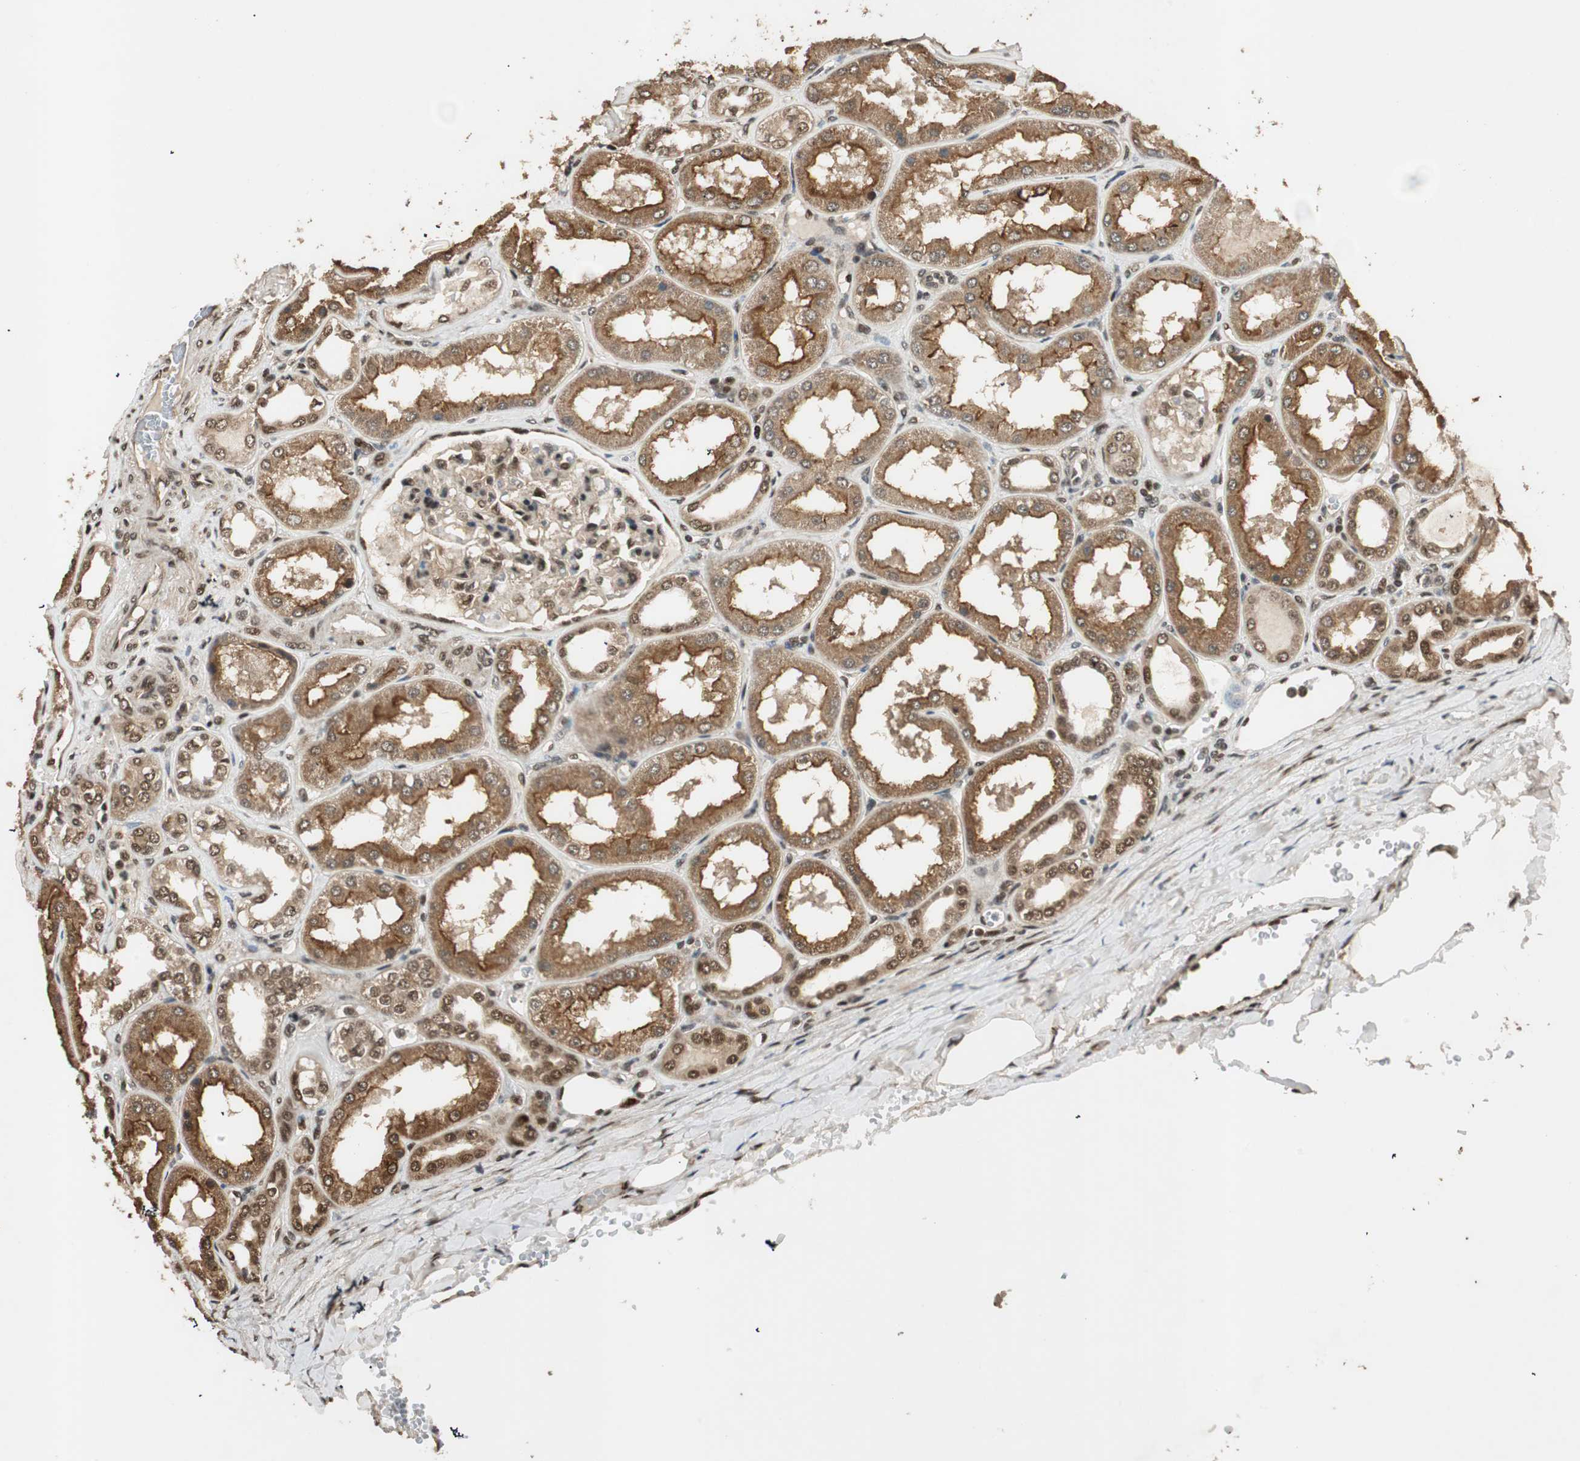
{"staining": {"intensity": "moderate", "quantity": ">75%", "location": "cytoplasmic/membranous,nuclear"}, "tissue": "kidney", "cell_type": "Cells in glomeruli", "image_type": "normal", "snomed": [{"axis": "morphology", "description": "Normal tissue, NOS"}, {"axis": "topography", "description": "Kidney"}], "caption": "IHC (DAB) staining of benign kidney exhibits moderate cytoplasmic/membranous,nuclear protein positivity in approximately >75% of cells in glomeruli. (IHC, brightfield microscopy, high magnification).", "gene": "RPA3", "patient": {"sex": "female", "age": 56}}